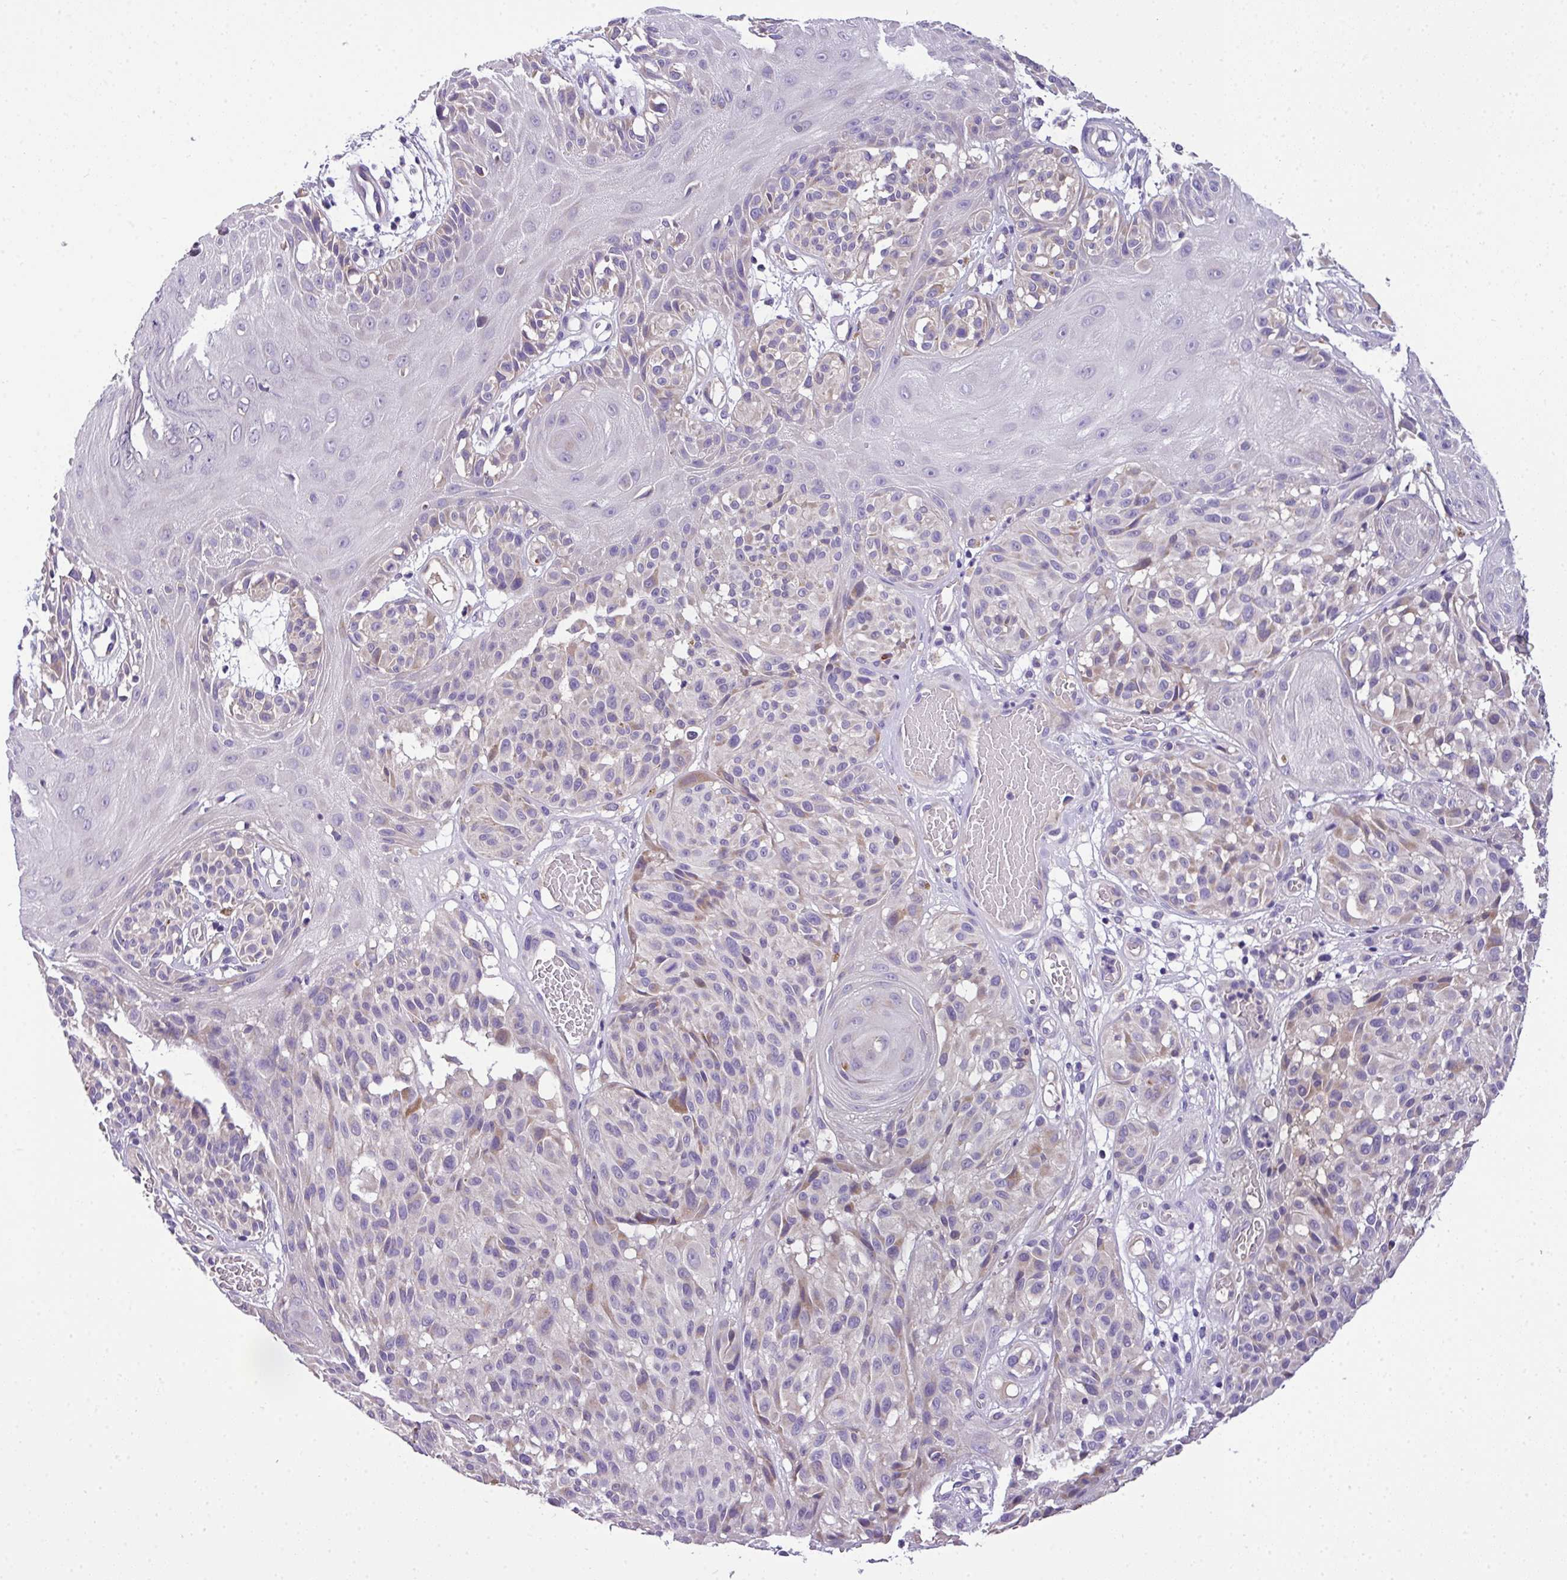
{"staining": {"intensity": "negative", "quantity": "none", "location": "none"}, "tissue": "melanoma", "cell_type": "Tumor cells", "image_type": "cancer", "snomed": [{"axis": "morphology", "description": "Malignant melanoma, NOS"}, {"axis": "topography", "description": "Skin"}], "caption": "Human malignant melanoma stained for a protein using IHC shows no staining in tumor cells.", "gene": "ANXA2R", "patient": {"sex": "male", "age": 83}}